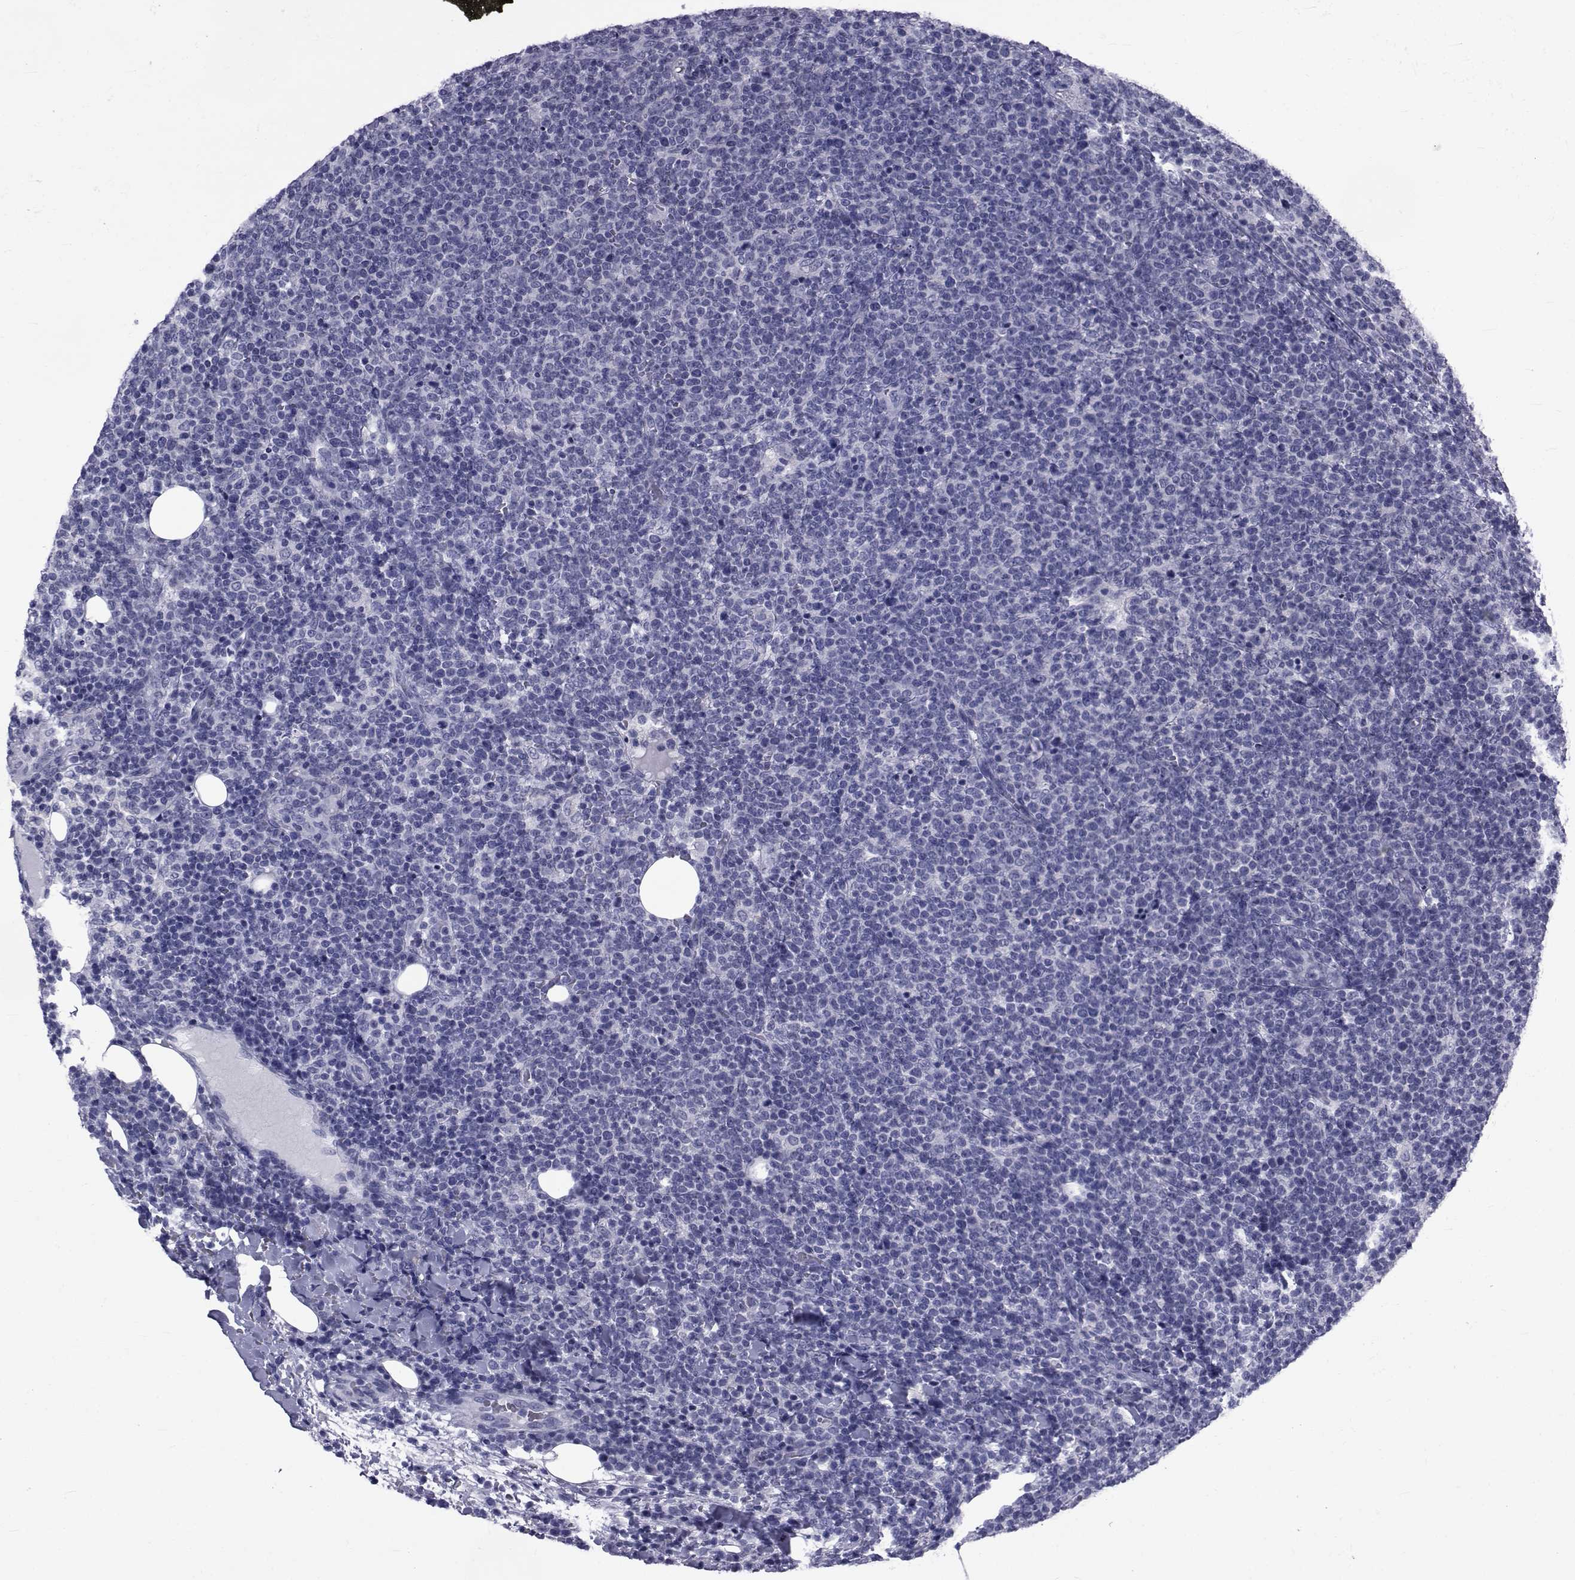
{"staining": {"intensity": "negative", "quantity": "none", "location": "none"}, "tissue": "lymphoma", "cell_type": "Tumor cells", "image_type": "cancer", "snomed": [{"axis": "morphology", "description": "Malignant lymphoma, non-Hodgkin's type, High grade"}, {"axis": "topography", "description": "Lymph node"}], "caption": "IHC photomicrograph of human high-grade malignant lymphoma, non-Hodgkin's type stained for a protein (brown), which exhibits no expression in tumor cells.", "gene": "GKAP1", "patient": {"sex": "male", "age": 61}}